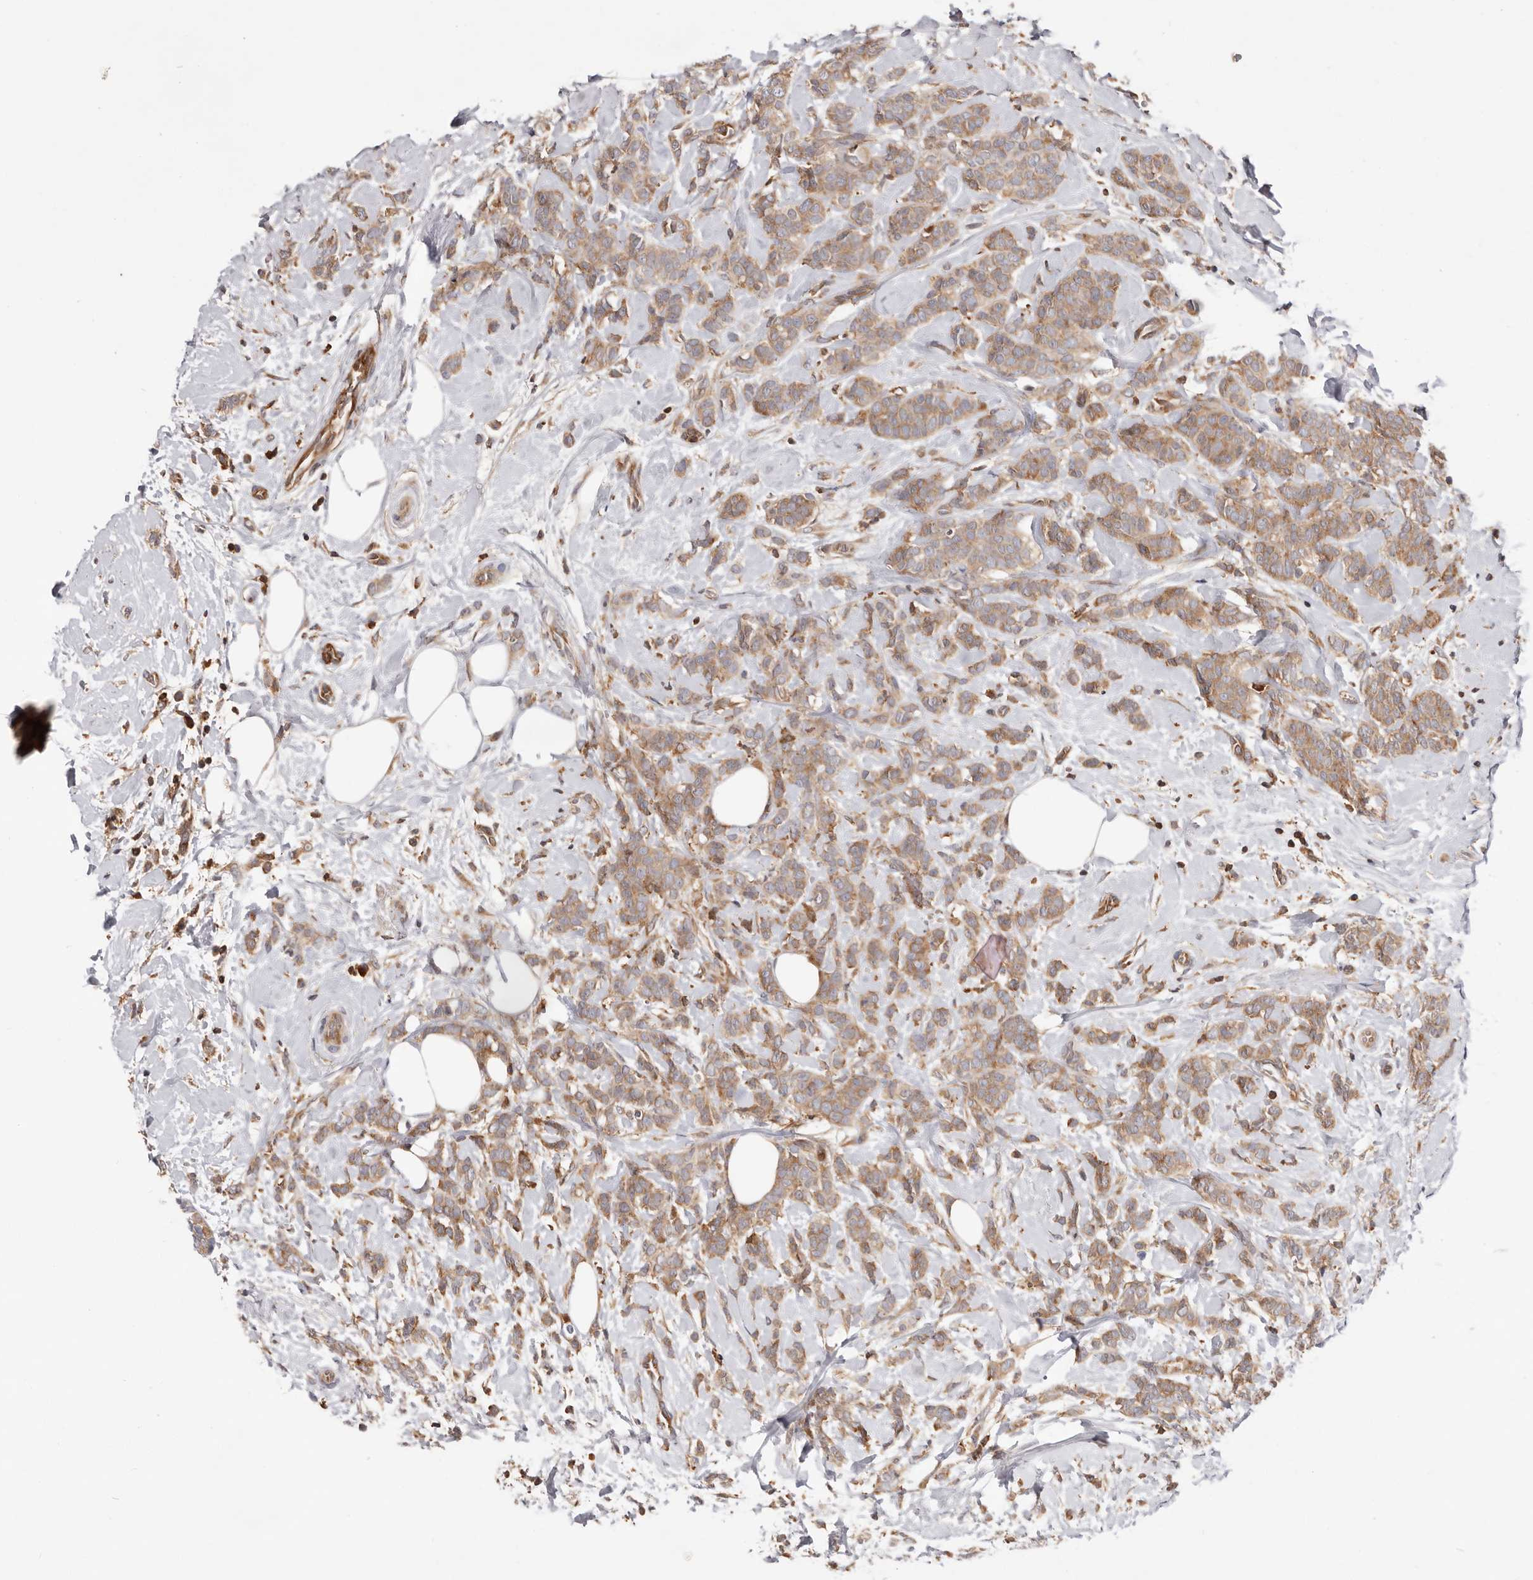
{"staining": {"intensity": "moderate", "quantity": ">75%", "location": "cytoplasmic/membranous"}, "tissue": "breast cancer", "cell_type": "Tumor cells", "image_type": "cancer", "snomed": [{"axis": "morphology", "description": "Lobular carcinoma, in situ"}, {"axis": "morphology", "description": "Lobular carcinoma"}, {"axis": "topography", "description": "Breast"}], "caption": "Moderate cytoplasmic/membranous staining is seen in approximately >75% of tumor cells in lobular carcinoma (breast).", "gene": "RNF213", "patient": {"sex": "female", "age": 41}}